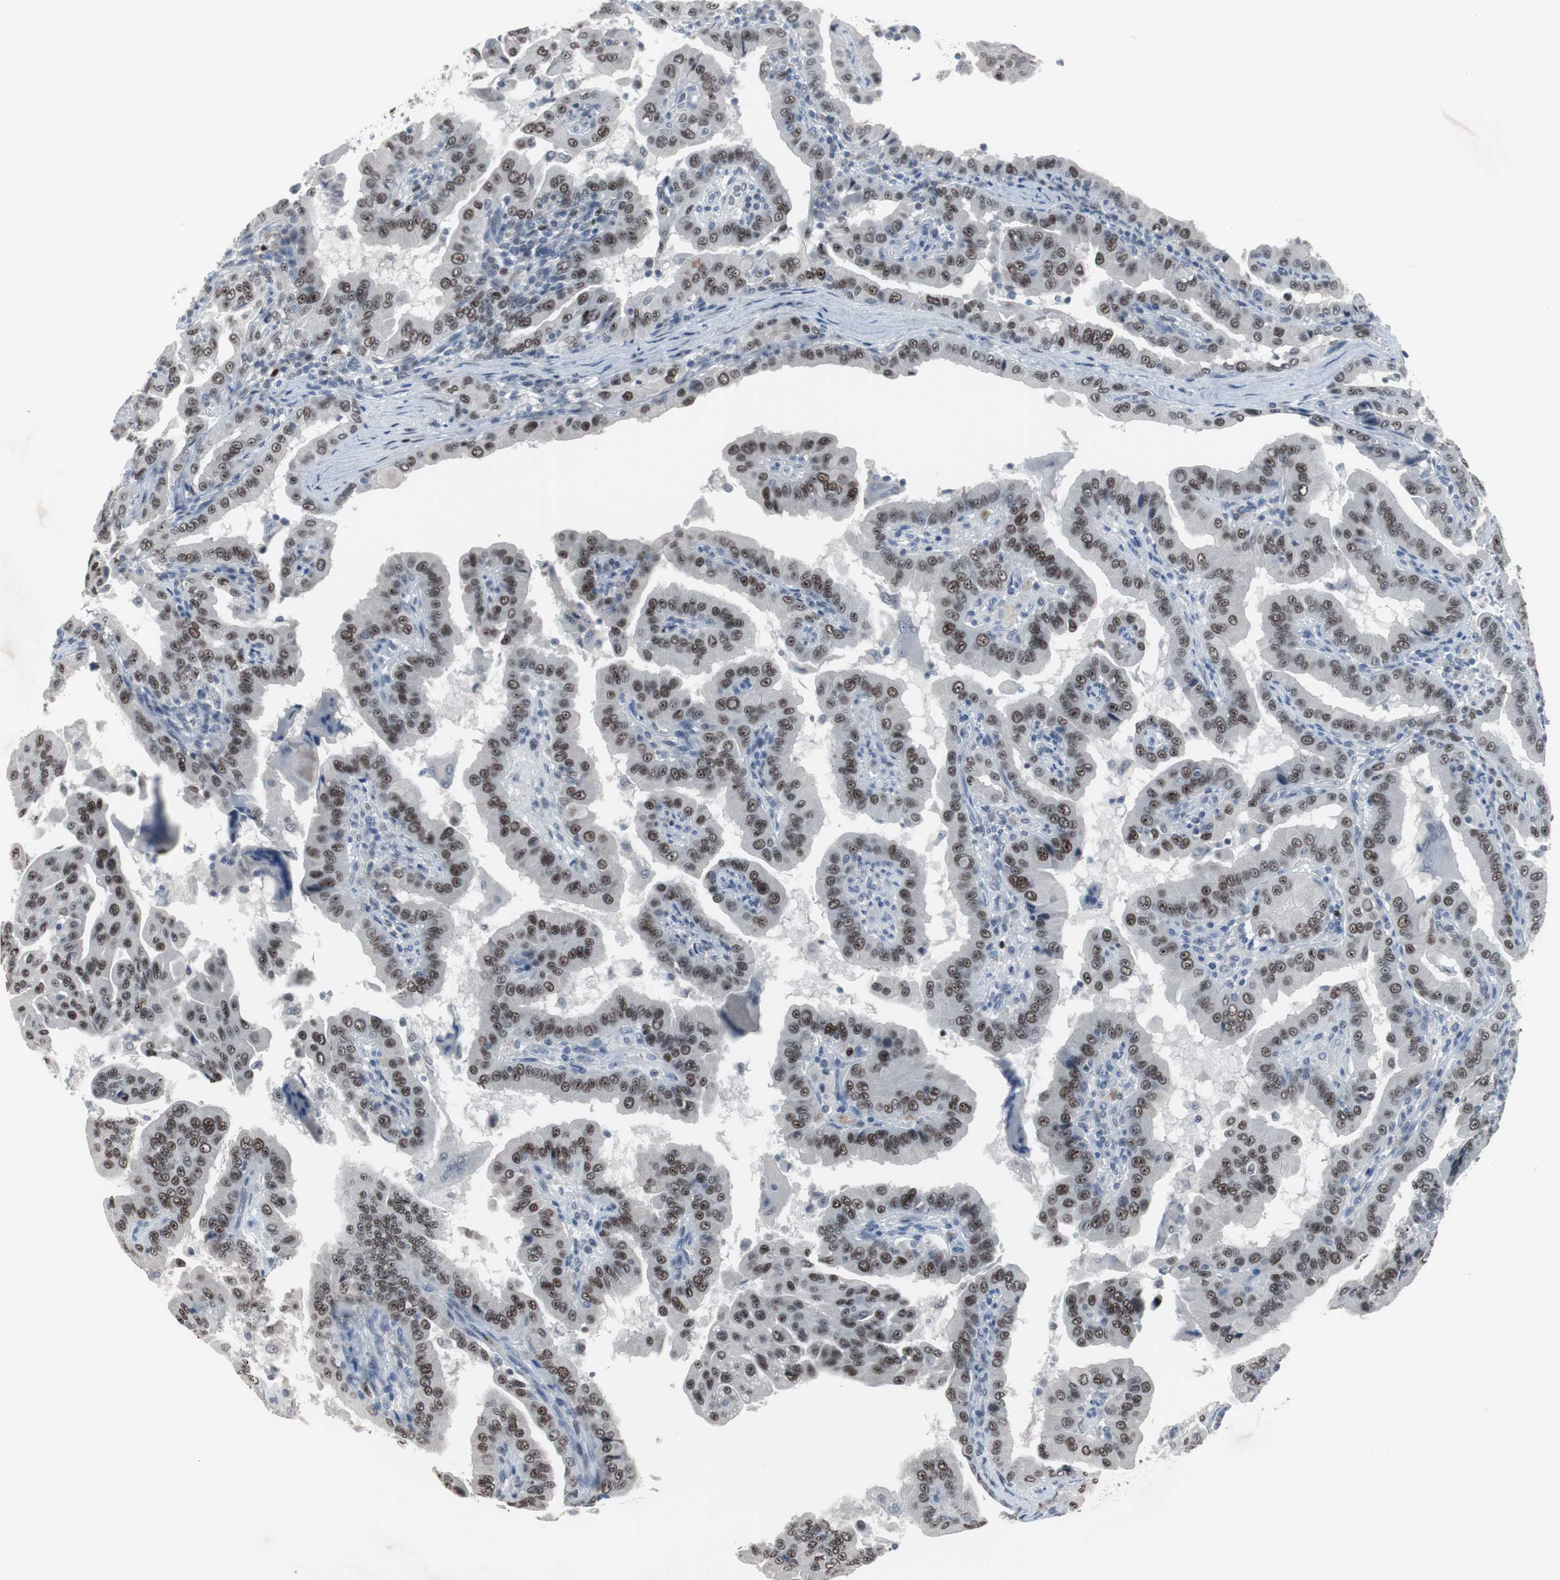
{"staining": {"intensity": "moderate", "quantity": ">75%", "location": "nuclear"}, "tissue": "thyroid cancer", "cell_type": "Tumor cells", "image_type": "cancer", "snomed": [{"axis": "morphology", "description": "Papillary adenocarcinoma, NOS"}, {"axis": "topography", "description": "Thyroid gland"}], "caption": "Thyroid cancer stained with DAB (3,3'-diaminobenzidine) immunohistochemistry exhibits medium levels of moderate nuclear positivity in about >75% of tumor cells.", "gene": "FOXP4", "patient": {"sex": "male", "age": 33}}